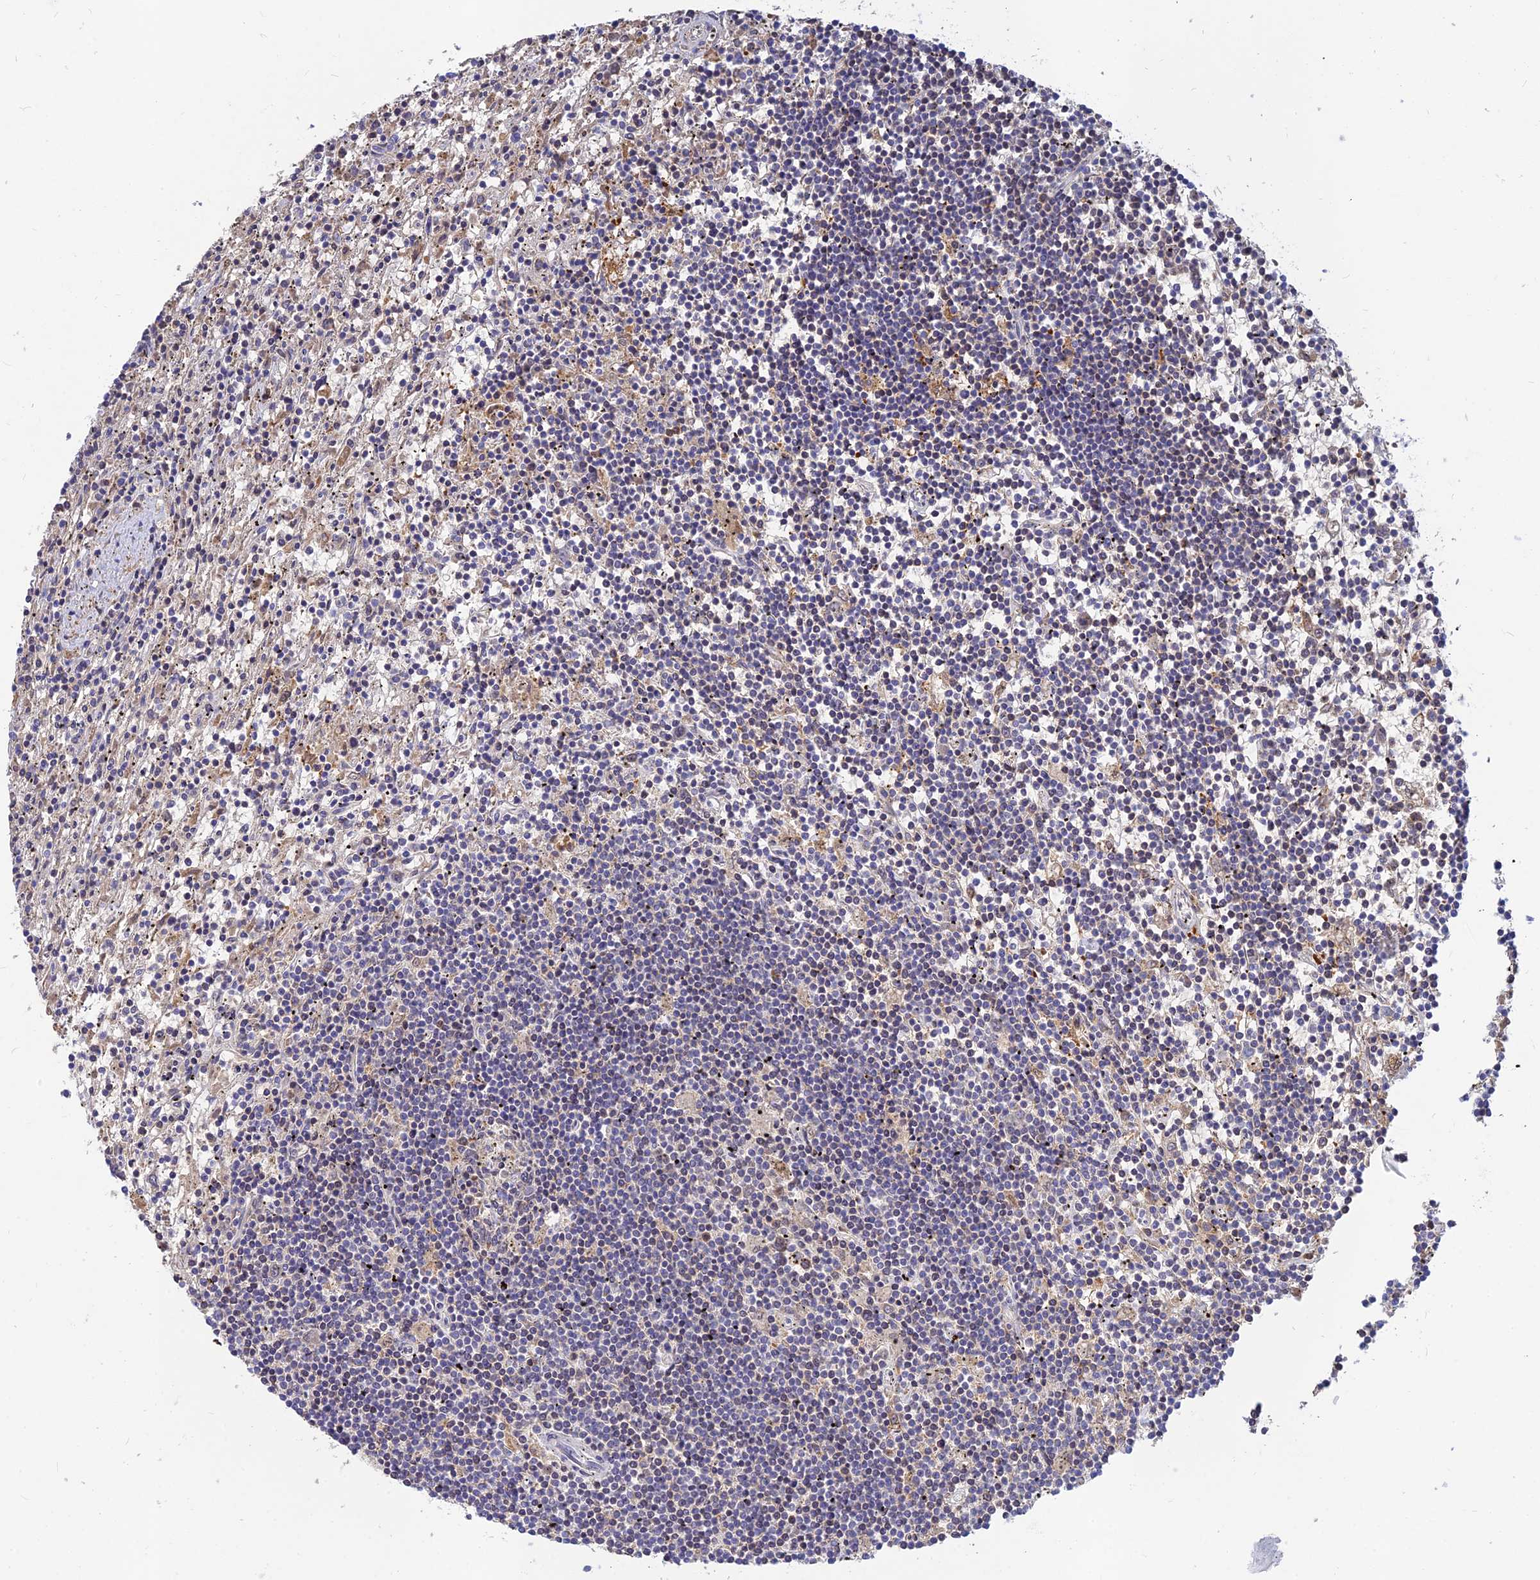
{"staining": {"intensity": "negative", "quantity": "none", "location": "none"}, "tissue": "lymphoma", "cell_type": "Tumor cells", "image_type": "cancer", "snomed": [{"axis": "morphology", "description": "Malignant lymphoma, non-Hodgkin's type, Low grade"}, {"axis": "topography", "description": "Spleen"}], "caption": "Micrograph shows no protein positivity in tumor cells of malignant lymphoma, non-Hodgkin's type (low-grade) tissue. Nuclei are stained in blue.", "gene": "CACNA1B", "patient": {"sex": "male", "age": 76}}